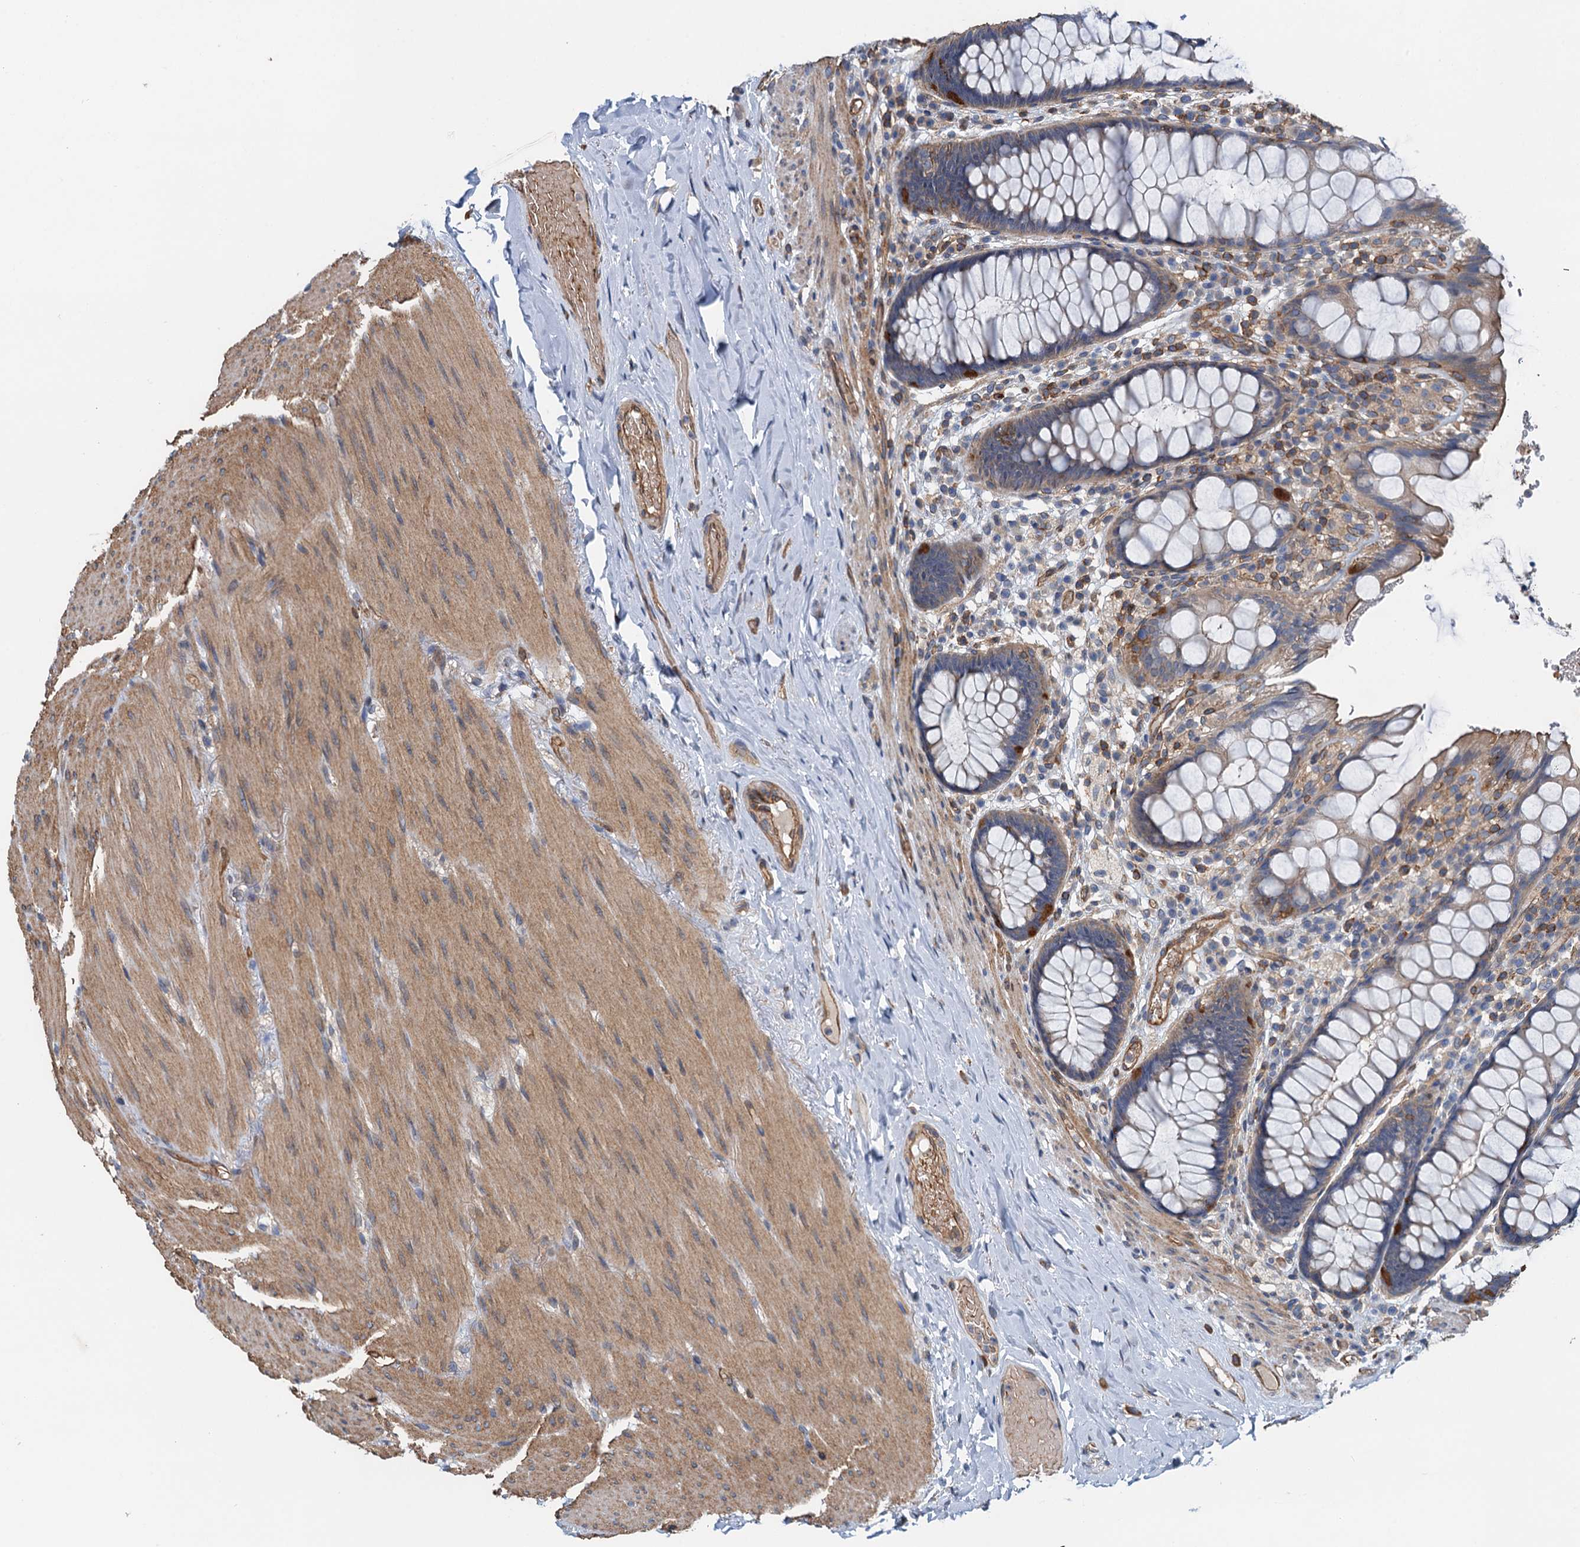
{"staining": {"intensity": "moderate", "quantity": ">75%", "location": "cytoplasmic/membranous"}, "tissue": "rectum", "cell_type": "Glandular cells", "image_type": "normal", "snomed": [{"axis": "morphology", "description": "Normal tissue, NOS"}, {"axis": "topography", "description": "Rectum"}], "caption": "IHC micrograph of benign rectum stained for a protein (brown), which shows medium levels of moderate cytoplasmic/membranous staining in about >75% of glandular cells.", "gene": "ROGDI", "patient": {"sex": "male", "age": 83}}